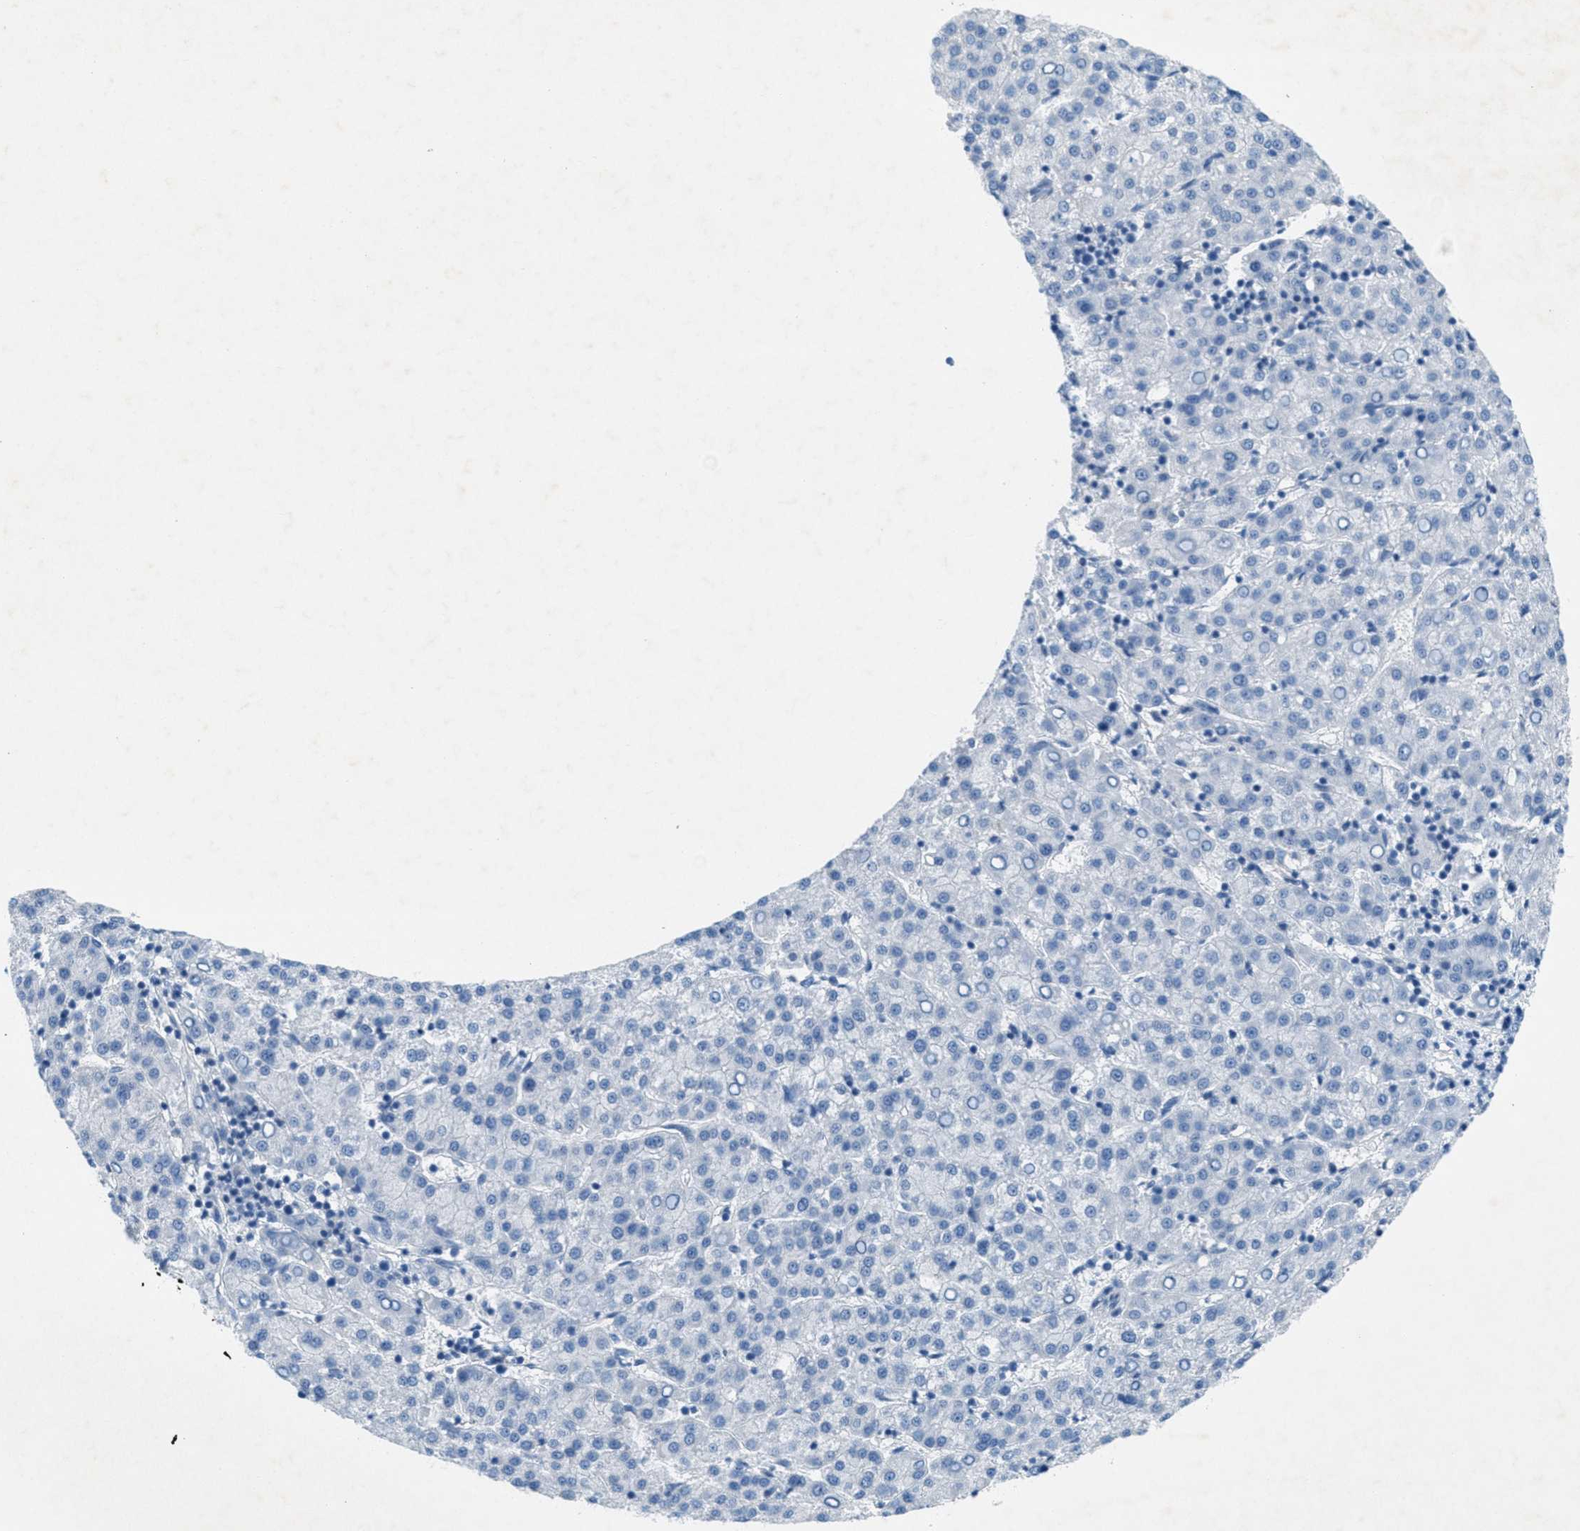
{"staining": {"intensity": "negative", "quantity": "none", "location": "none"}, "tissue": "liver cancer", "cell_type": "Tumor cells", "image_type": "cancer", "snomed": [{"axis": "morphology", "description": "Carcinoma, Hepatocellular, NOS"}, {"axis": "topography", "description": "Liver"}], "caption": "Immunohistochemistry (IHC) of liver cancer demonstrates no staining in tumor cells.", "gene": "GALNT17", "patient": {"sex": "female", "age": 58}}